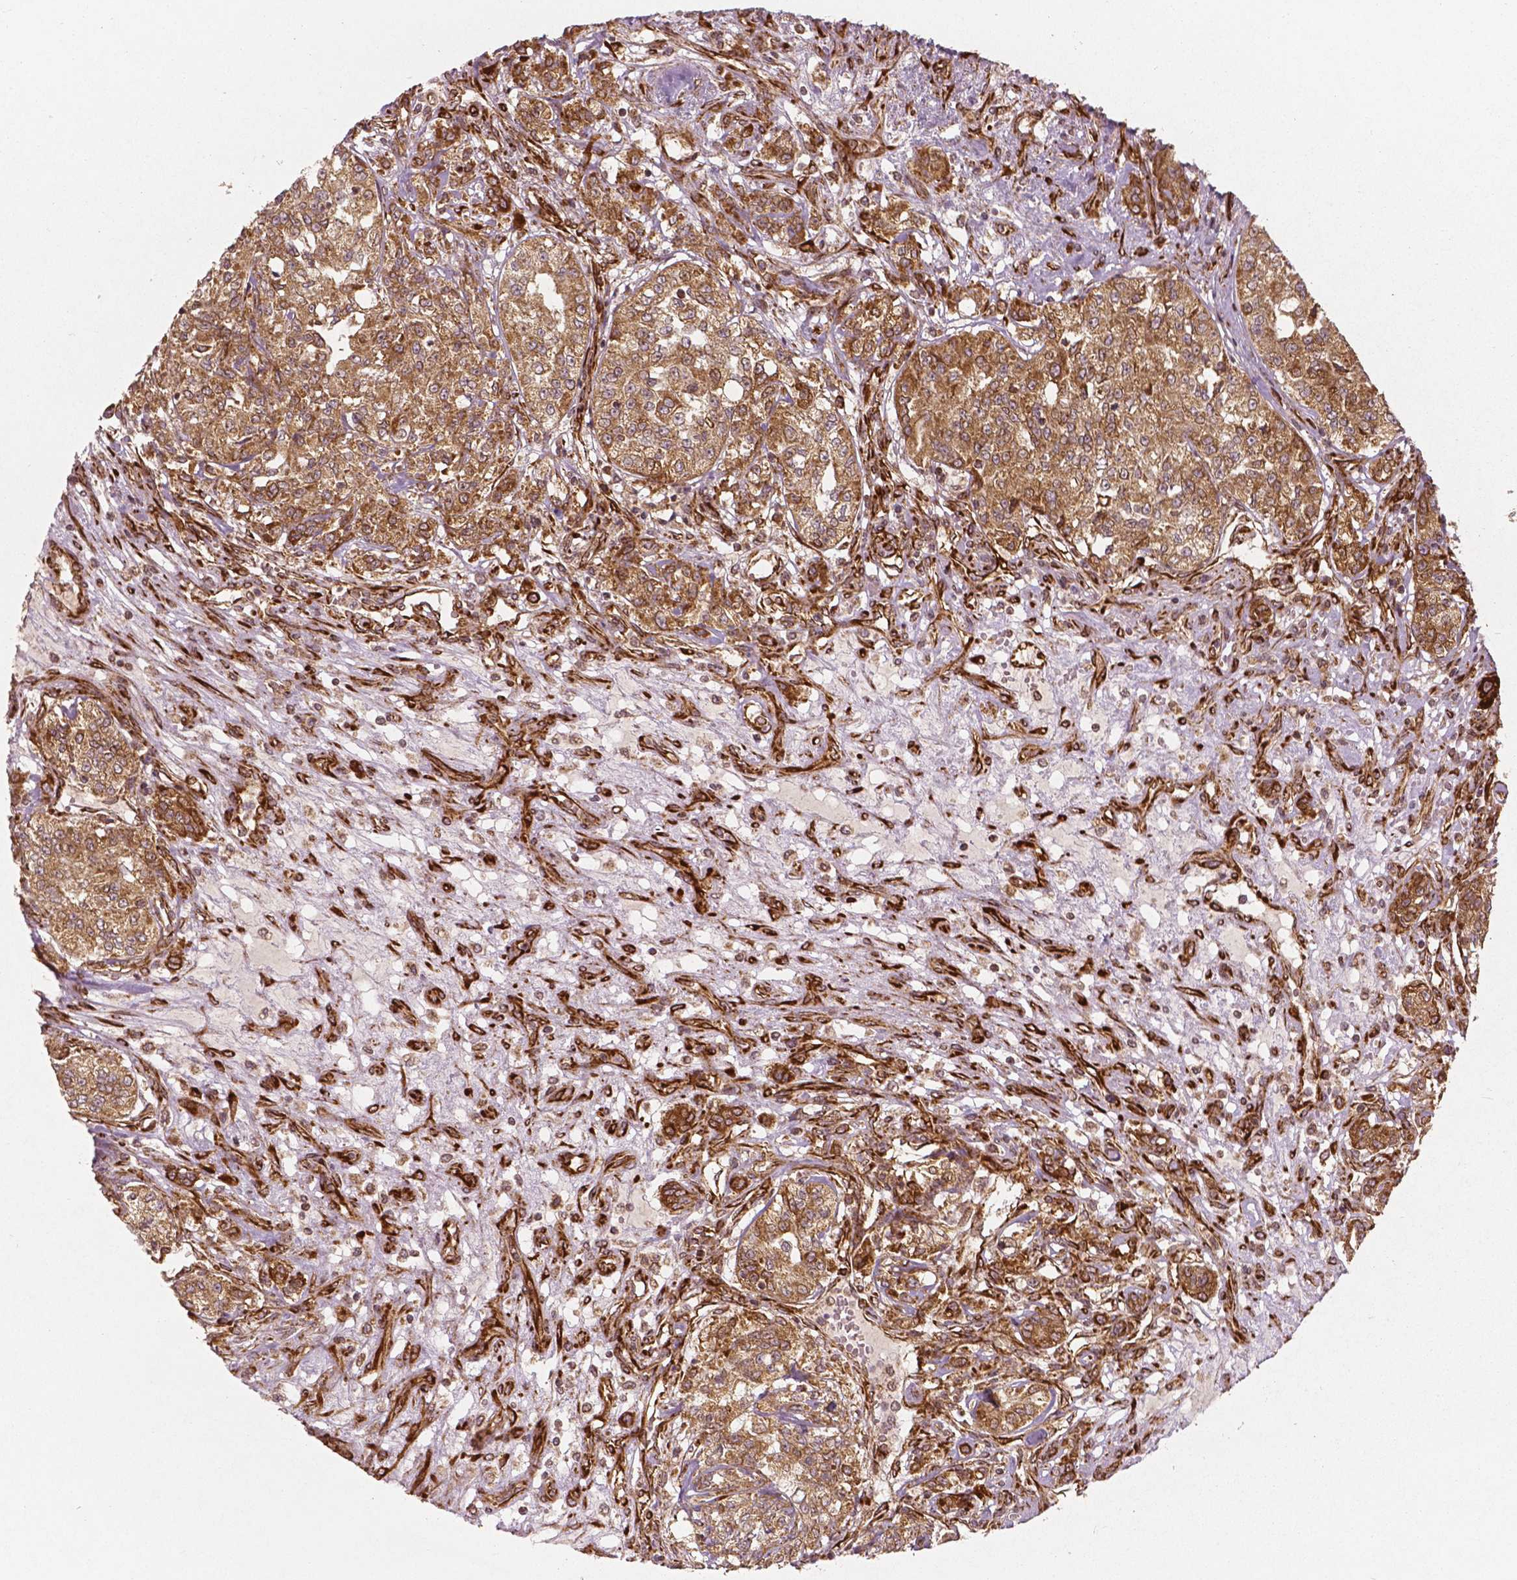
{"staining": {"intensity": "moderate", "quantity": ">75%", "location": "cytoplasmic/membranous"}, "tissue": "renal cancer", "cell_type": "Tumor cells", "image_type": "cancer", "snomed": [{"axis": "morphology", "description": "Adenocarcinoma, NOS"}, {"axis": "topography", "description": "Kidney"}], "caption": "Protein expression analysis of human renal adenocarcinoma reveals moderate cytoplasmic/membranous staining in approximately >75% of tumor cells.", "gene": "PGAM5", "patient": {"sex": "female", "age": 63}}